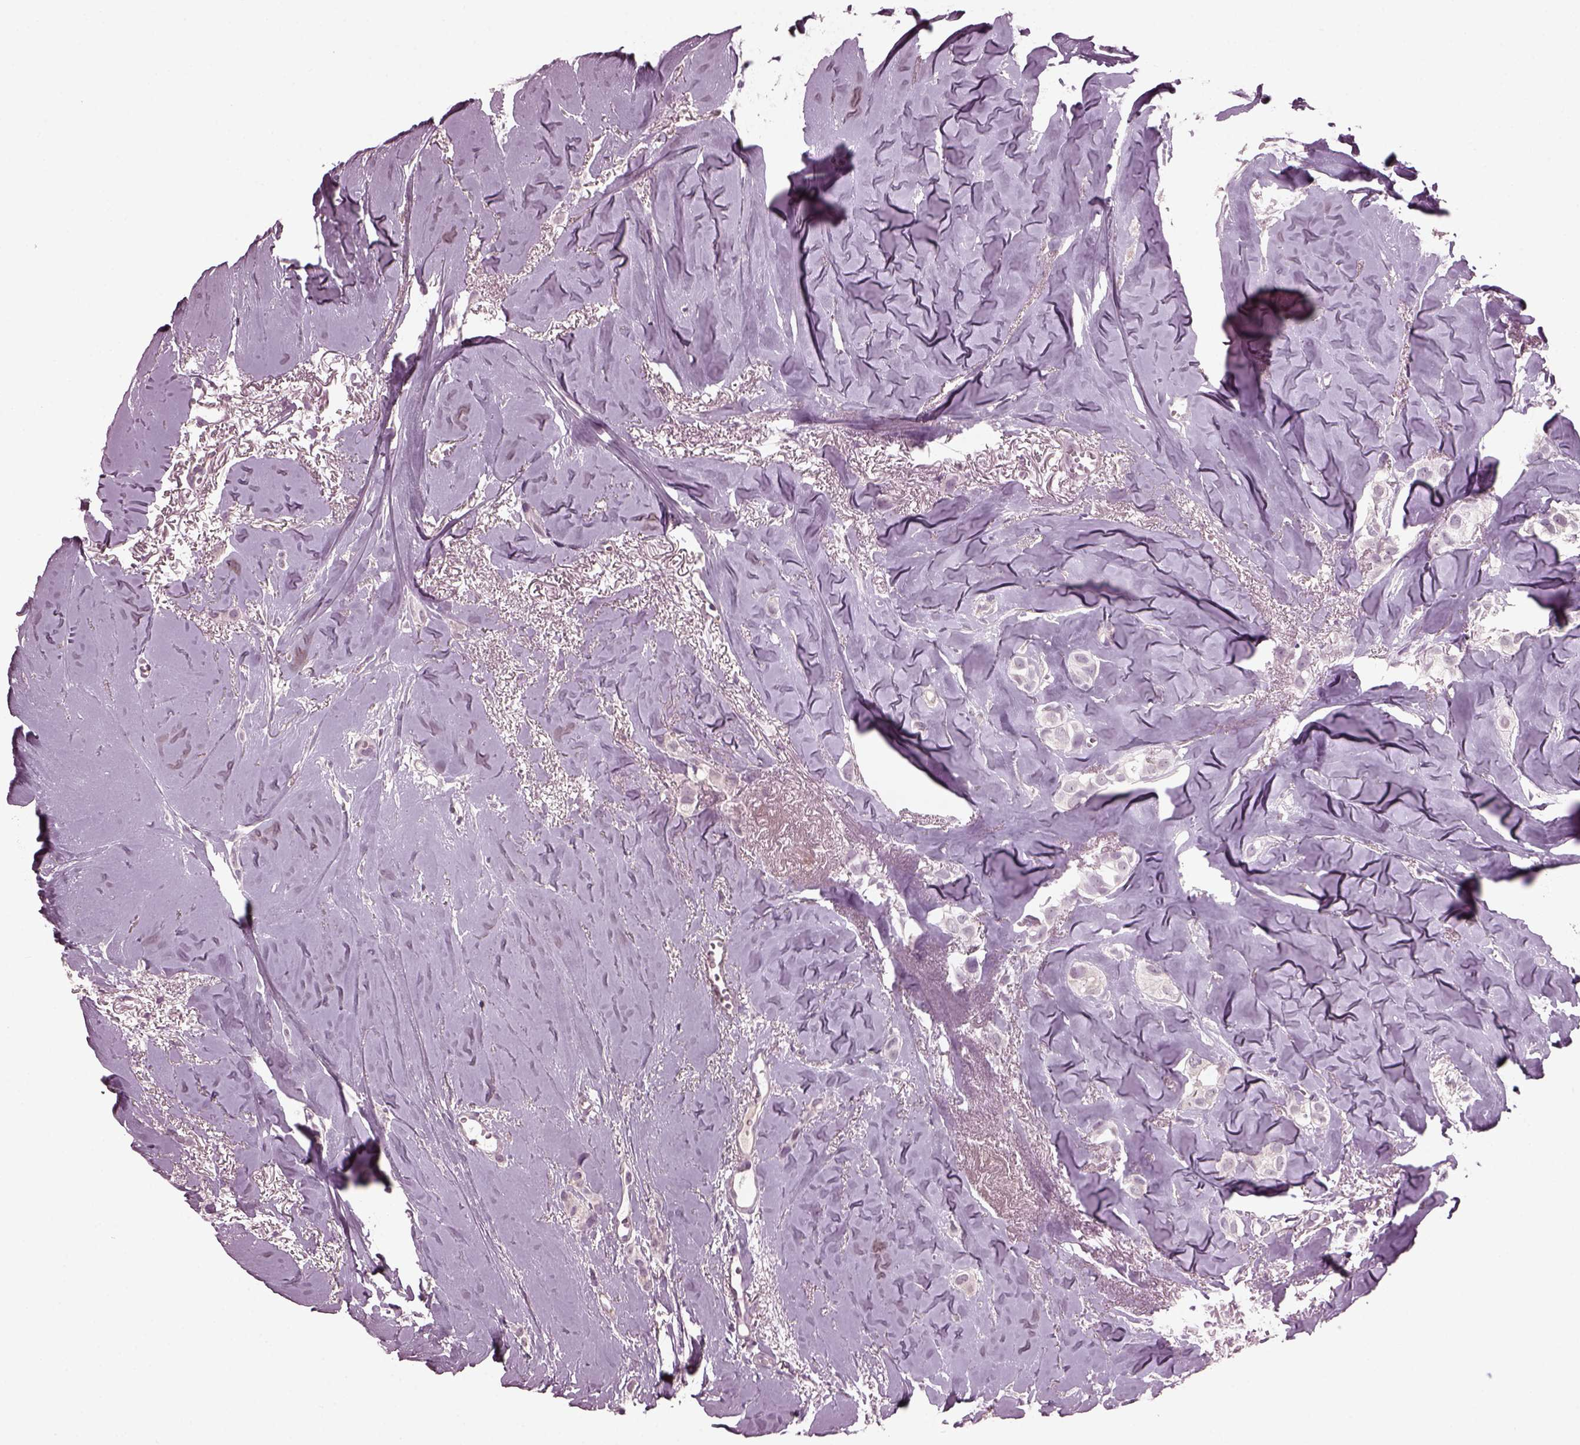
{"staining": {"intensity": "negative", "quantity": "none", "location": "none"}, "tissue": "breast cancer", "cell_type": "Tumor cells", "image_type": "cancer", "snomed": [{"axis": "morphology", "description": "Duct carcinoma"}, {"axis": "topography", "description": "Breast"}], "caption": "There is no significant positivity in tumor cells of infiltrating ductal carcinoma (breast).", "gene": "CLCN4", "patient": {"sex": "female", "age": 85}}